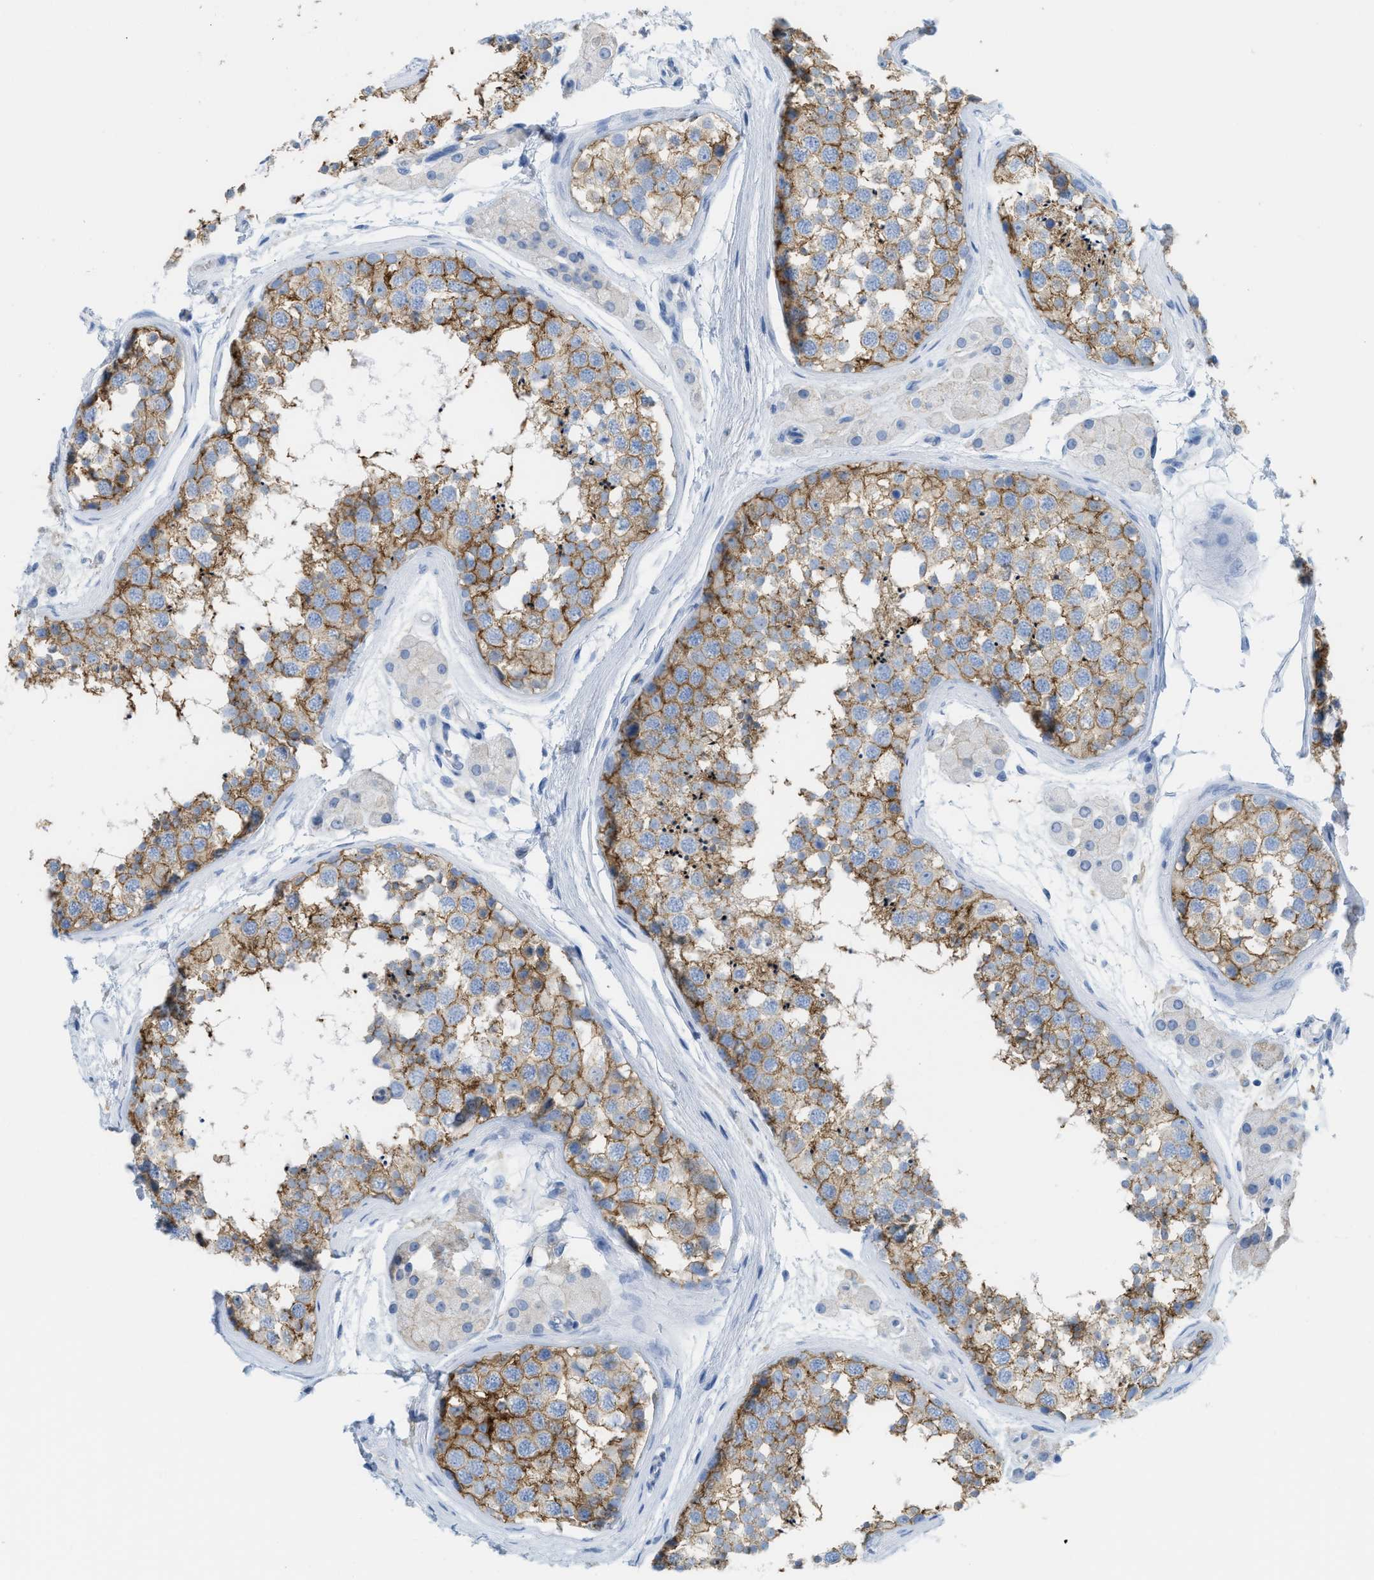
{"staining": {"intensity": "moderate", "quantity": ">75%", "location": "cytoplasmic/membranous"}, "tissue": "testis", "cell_type": "Cells in seminiferous ducts", "image_type": "normal", "snomed": [{"axis": "morphology", "description": "Normal tissue, NOS"}, {"axis": "topography", "description": "Testis"}], "caption": "The photomicrograph reveals a brown stain indicating the presence of a protein in the cytoplasmic/membranous of cells in seminiferous ducts in testis. The staining was performed using DAB, with brown indicating positive protein expression. Nuclei are stained blue with hematoxylin.", "gene": "SLC3A2", "patient": {"sex": "male", "age": 56}}